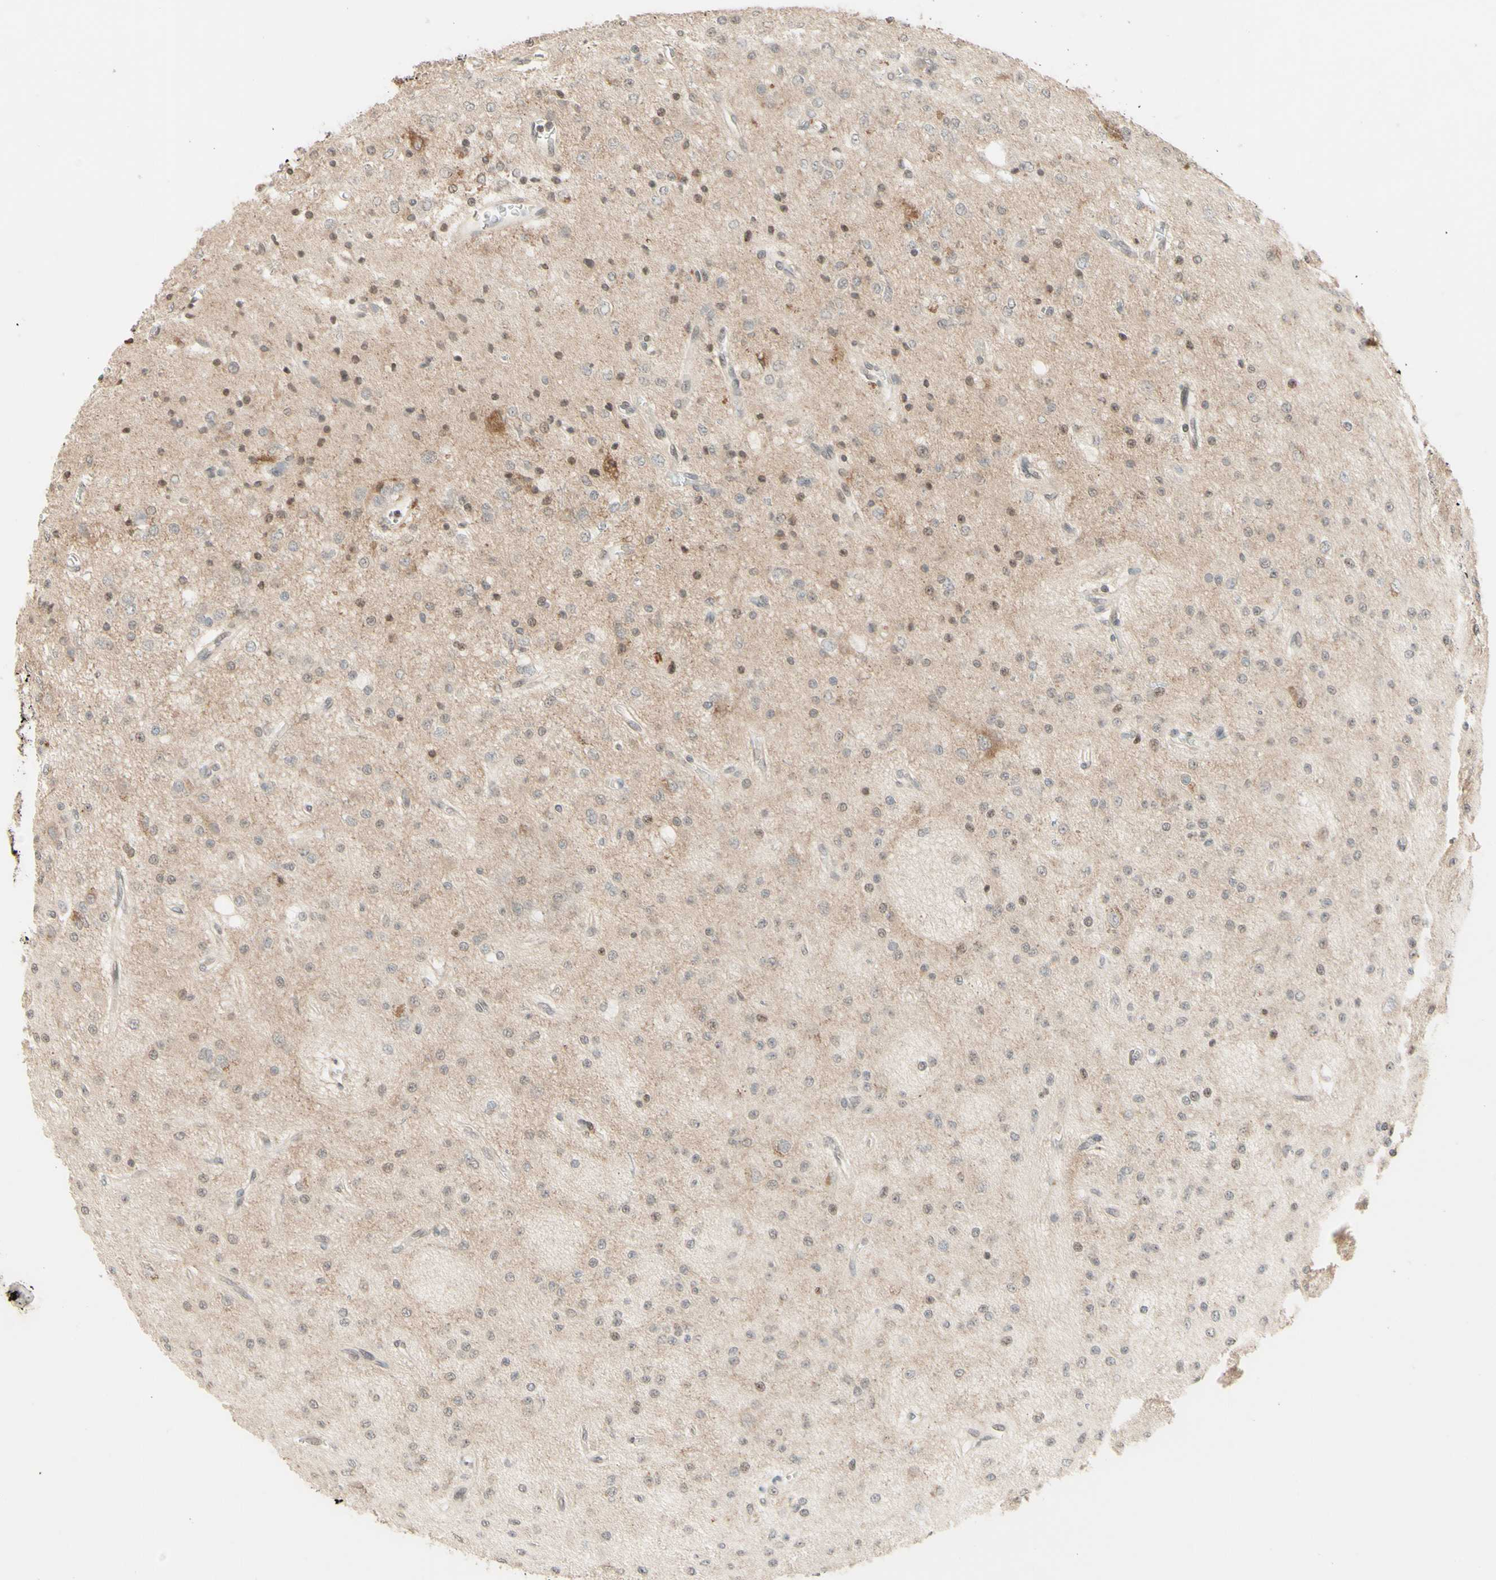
{"staining": {"intensity": "negative", "quantity": "none", "location": "none"}, "tissue": "glioma", "cell_type": "Tumor cells", "image_type": "cancer", "snomed": [{"axis": "morphology", "description": "Glioma, malignant, Low grade"}, {"axis": "topography", "description": "Brain"}], "caption": "Histopathology image shows no significant protein positivity in tumor cells of low-grade glioma (malignant). Nuclei are stained in blue.", "gene": "ZW10", "patient": {"sex": "male", "age": 38}}